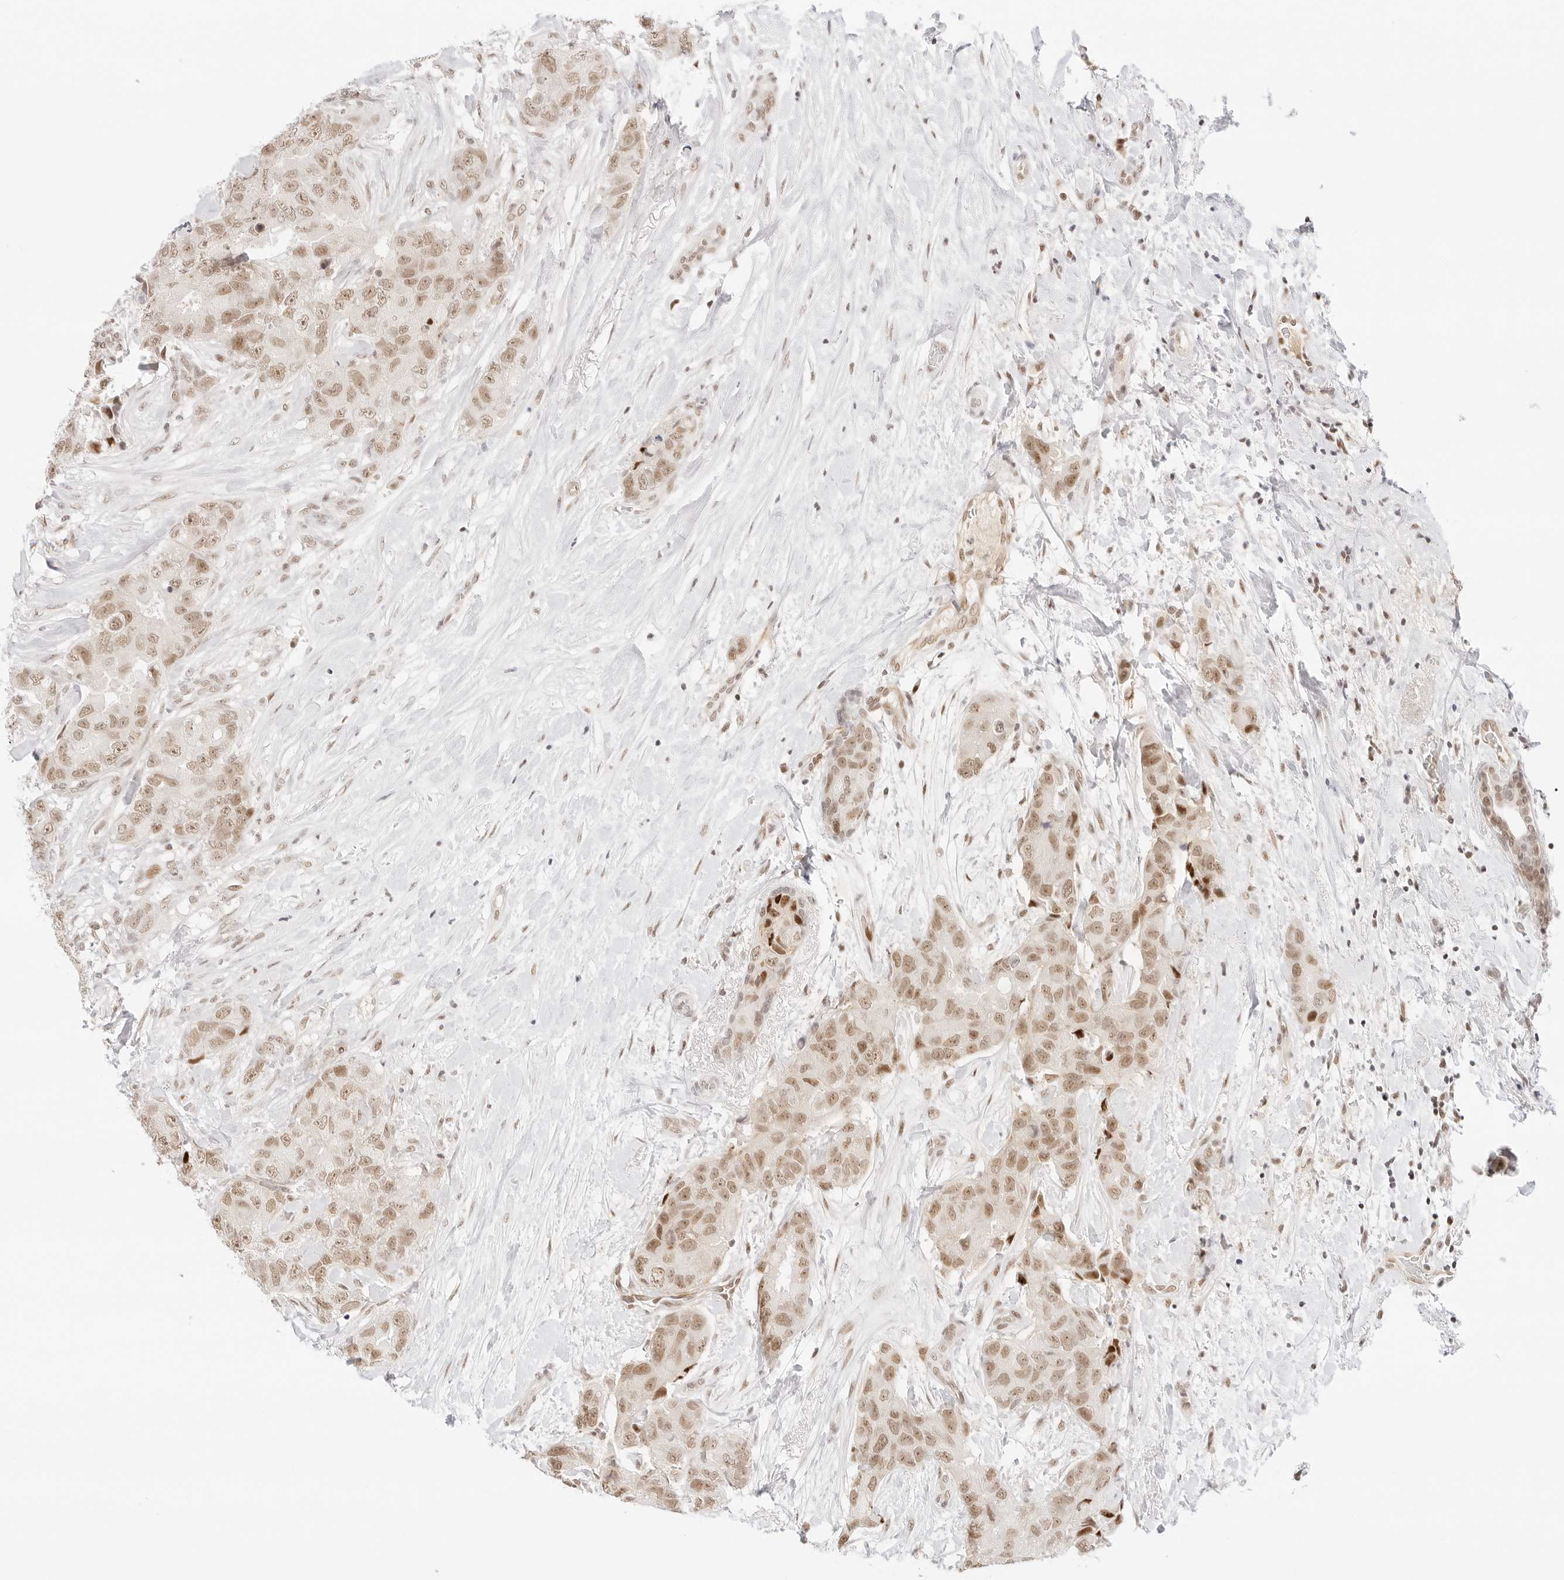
{"staining": {"intensity": "moderate", "quantity": ">75%", "location": "nuclear"}, "tissue": "breast cancer", "cell_type": "Tumor cells", "image_type": "cancer", "snomed": [{"axis": "morphology", "description": "Duct carcinoma"}, {"axis": "topography", "description": "Breast"}], "caption": "IHC micrograph of neoplastic tissue: breast intraductal carcinoma stained using immunohistochemistry reveals medium levels of moderate protein expression localized specifically in the nuclear of tumor cells, appearing as a nuclear brown color.", "gene": "ITGA6", "patient": {"sex": "female", "age": 62}}